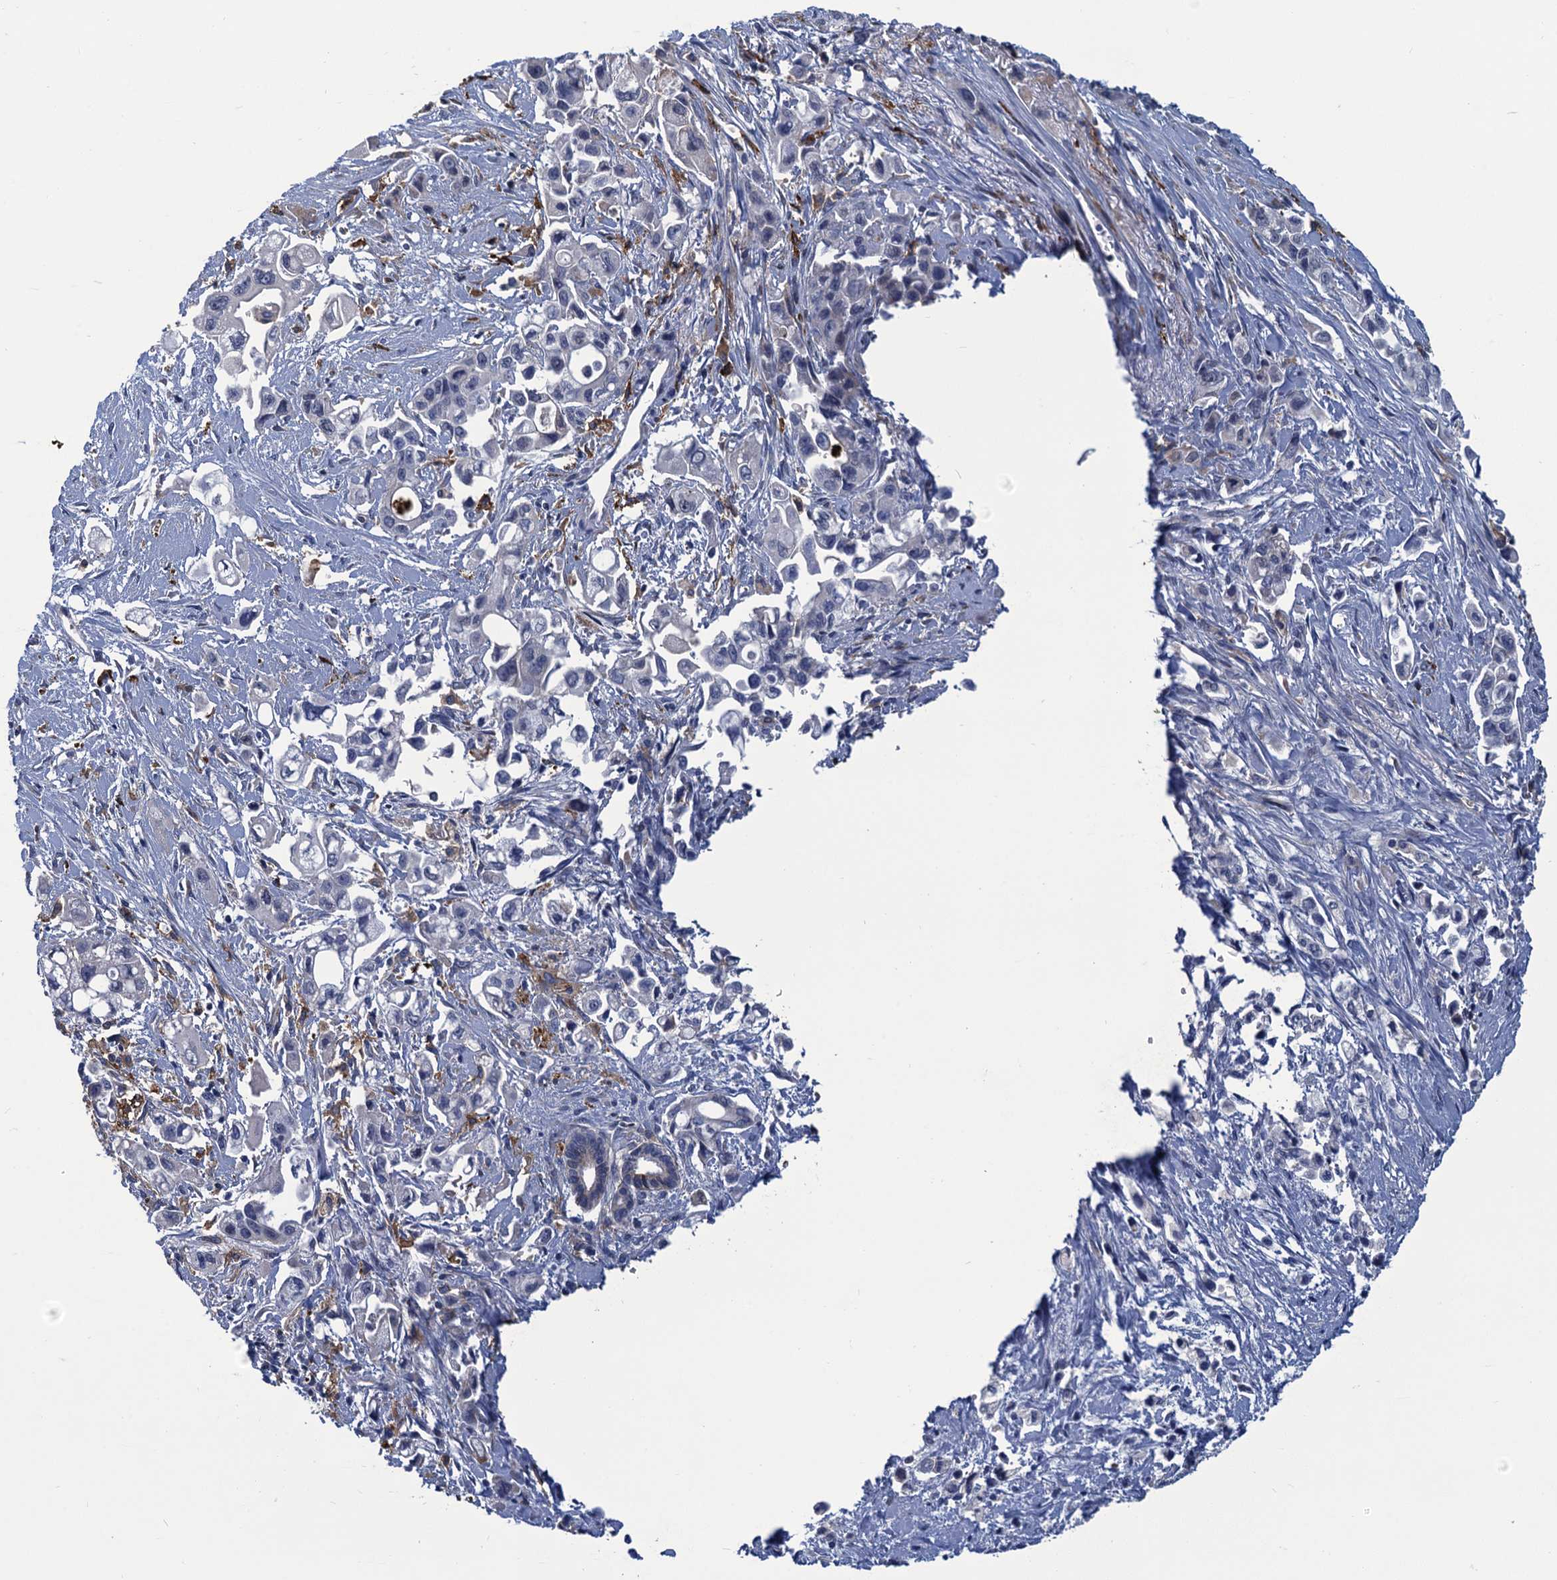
{"staining": {"intensity": "negative", "quantity": "none", "location": "none"}, "tissue": "pancreatic cancer", "cell_type": "Tumor cells", "image_type": "cancer", "snomed": [{"axis": "morphology", "description": "Adenocarcinoma, NOS"}, {"axis": "topography", "description": "Pancreas"}], "caption": "The image shows no staining of tumor cells in adenocarcinoma (pancreatic).", "gene": "DNHD1", "patient": {"sex": "female", "age": 66}}